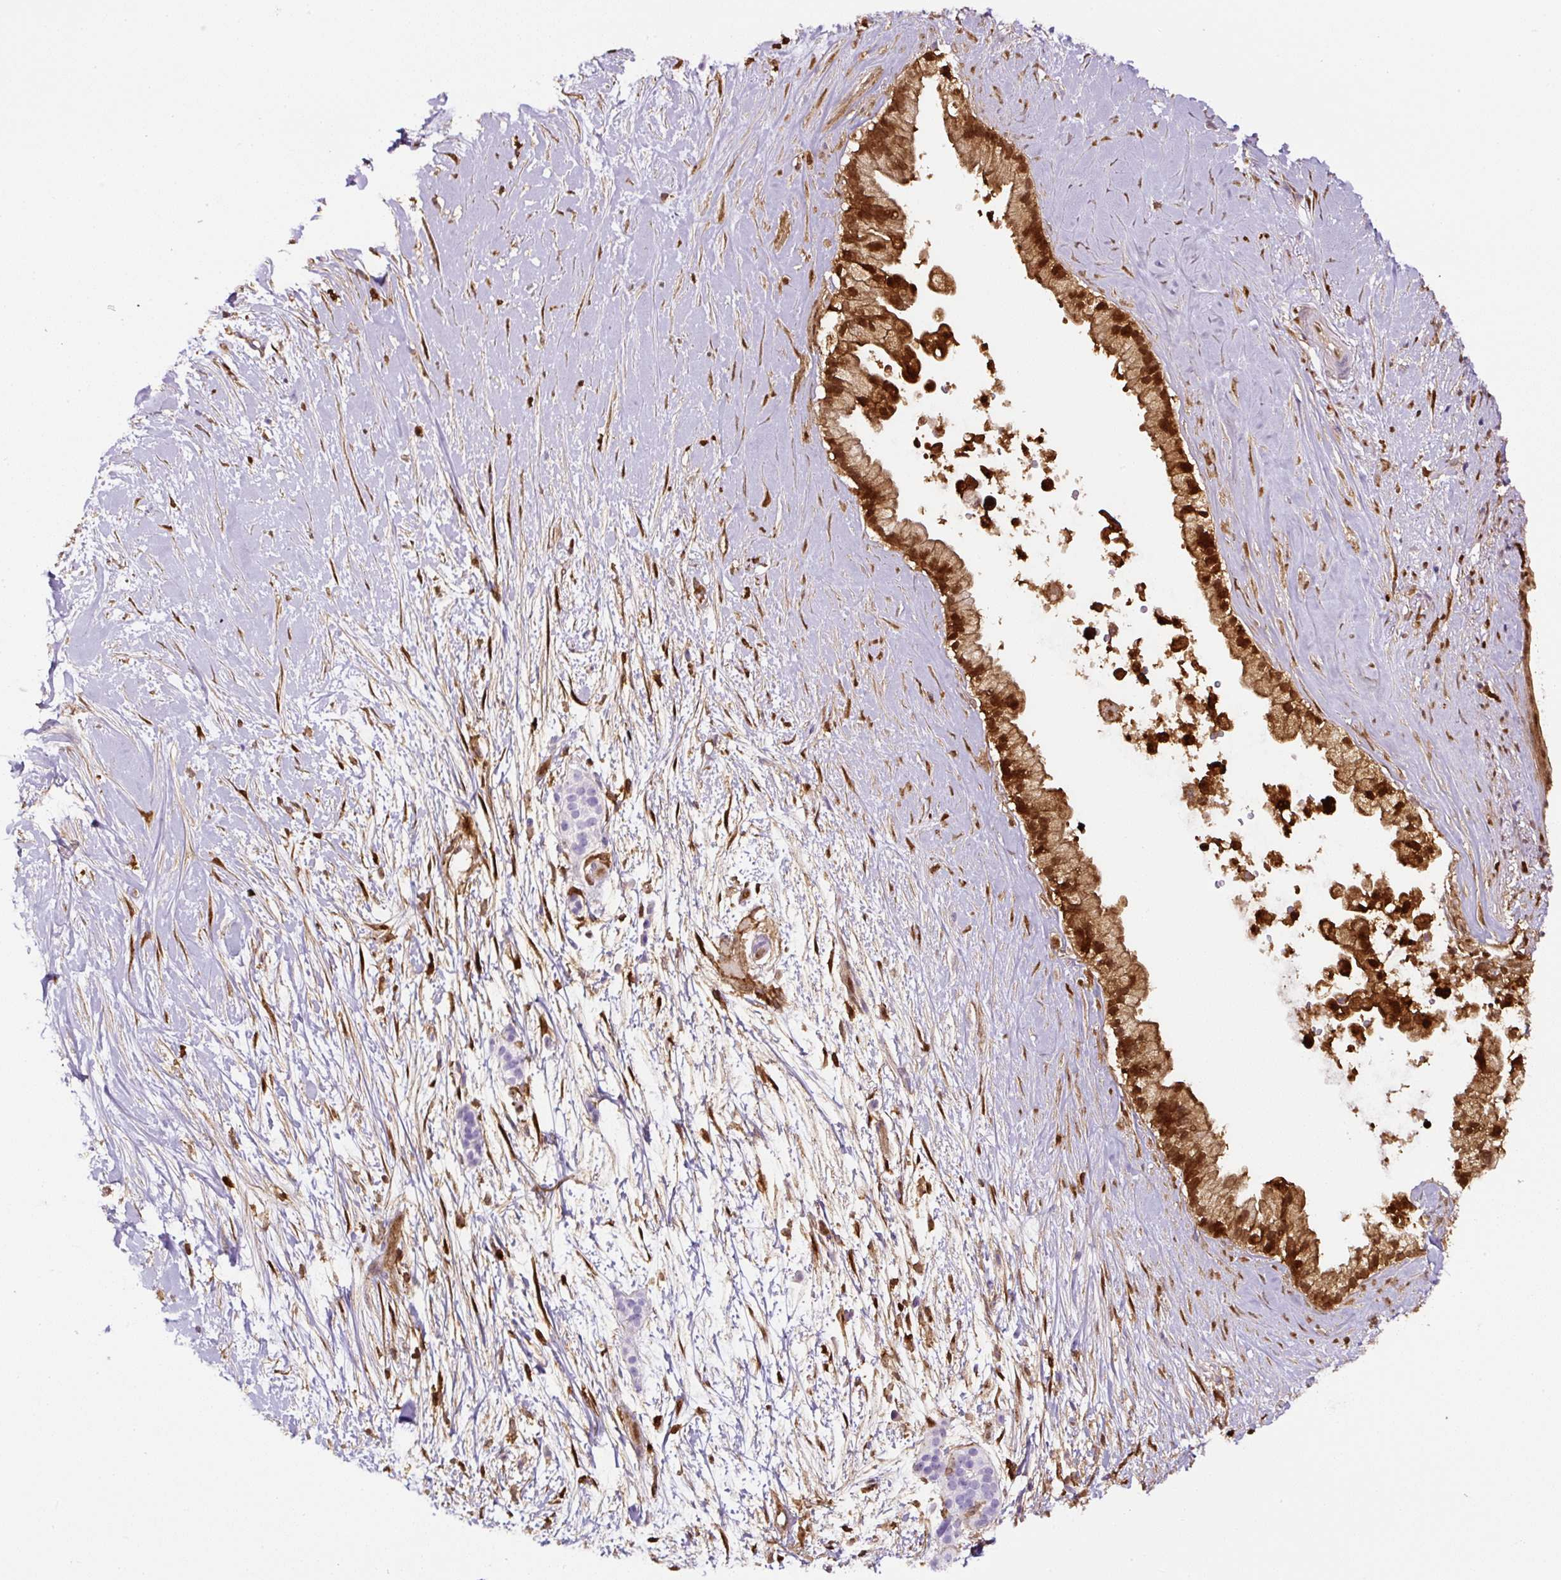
{"staining": {"intensity": "strong", "quantity": ">75%", "location": "cytoplasmic/membranous,nuclear"}, "tissue": "pancreatic cancer", "cell_type": "Tumor cells", "image_type": "cancer", "snomed": [{"axis": "morphology", "description": "Adenocarcinoma, NOS"}, {"axis": "topography", "description": "Pancreas"}], "caption": "Pancreatic adenocarcinoma tissue exhibits strong cytoplasmic/membranous and nuclear positivity in about >75% of tumor cells, visualized by immunohistochemistry. The staining was performed using DAB, with brown indicating positive protein expression. Nuclei are stained blue with hematoxylin.", "gene": "ANXA1", "patient": {"sex": "female", "age": 69}}